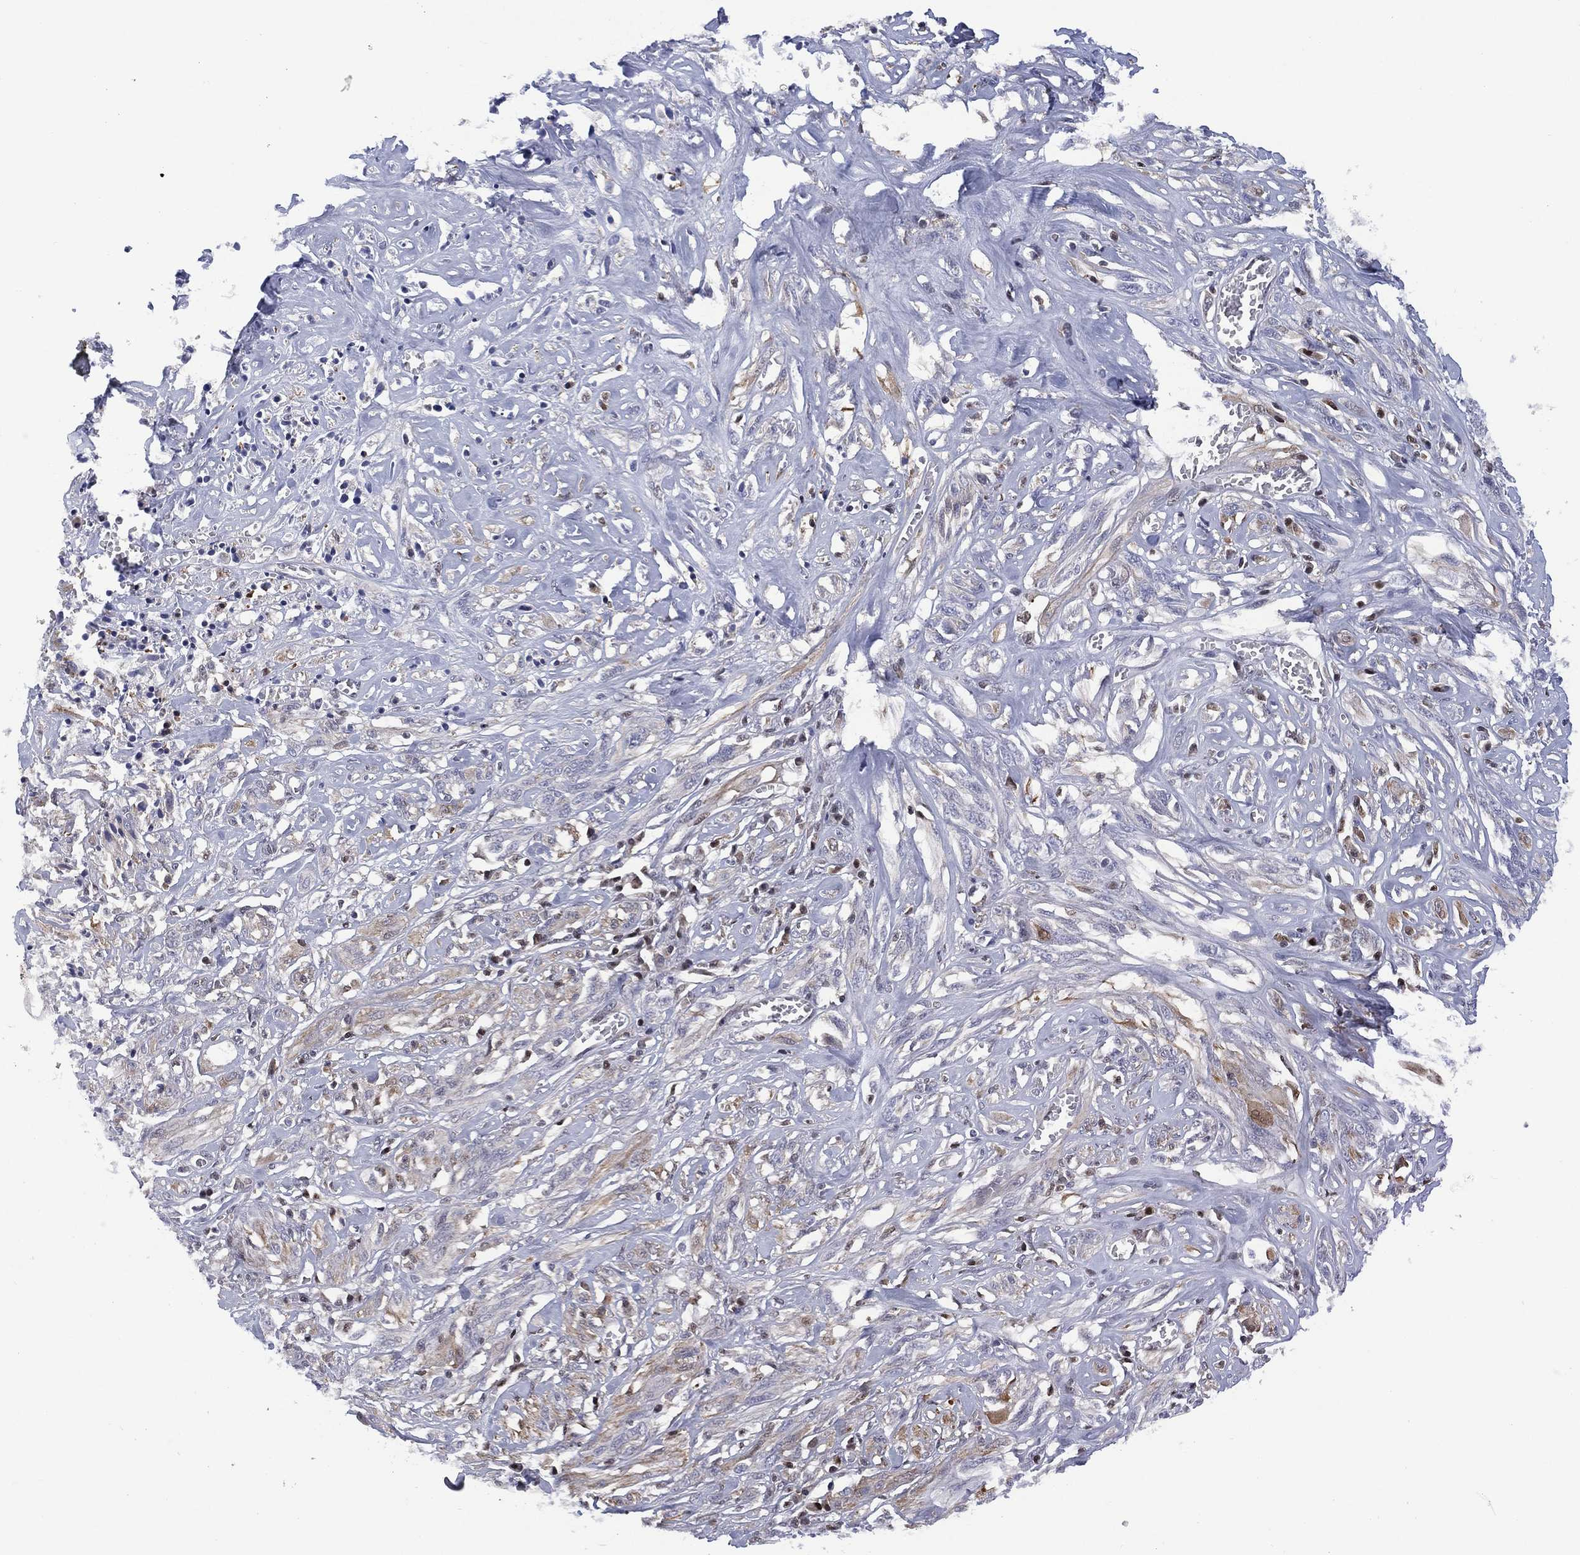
{"staining": {"intensity": "negative", "quantity": "none", "location": "none"}, "tissue": "melanoma", "cell_type": "Tumor cells", "image_type": "cancer", "snomed": [{"axis": "morphology", "description": "Malignant melanoma, NOS"}, {"axis": "topography", "description": "Skin"}], "caption": "DAB immunohistochemical staining of malignant melanoma reveals no significant positivity in tumor cells.", "gene": "SLC4A4", "patient": {"sex": "female", "age": 91}}